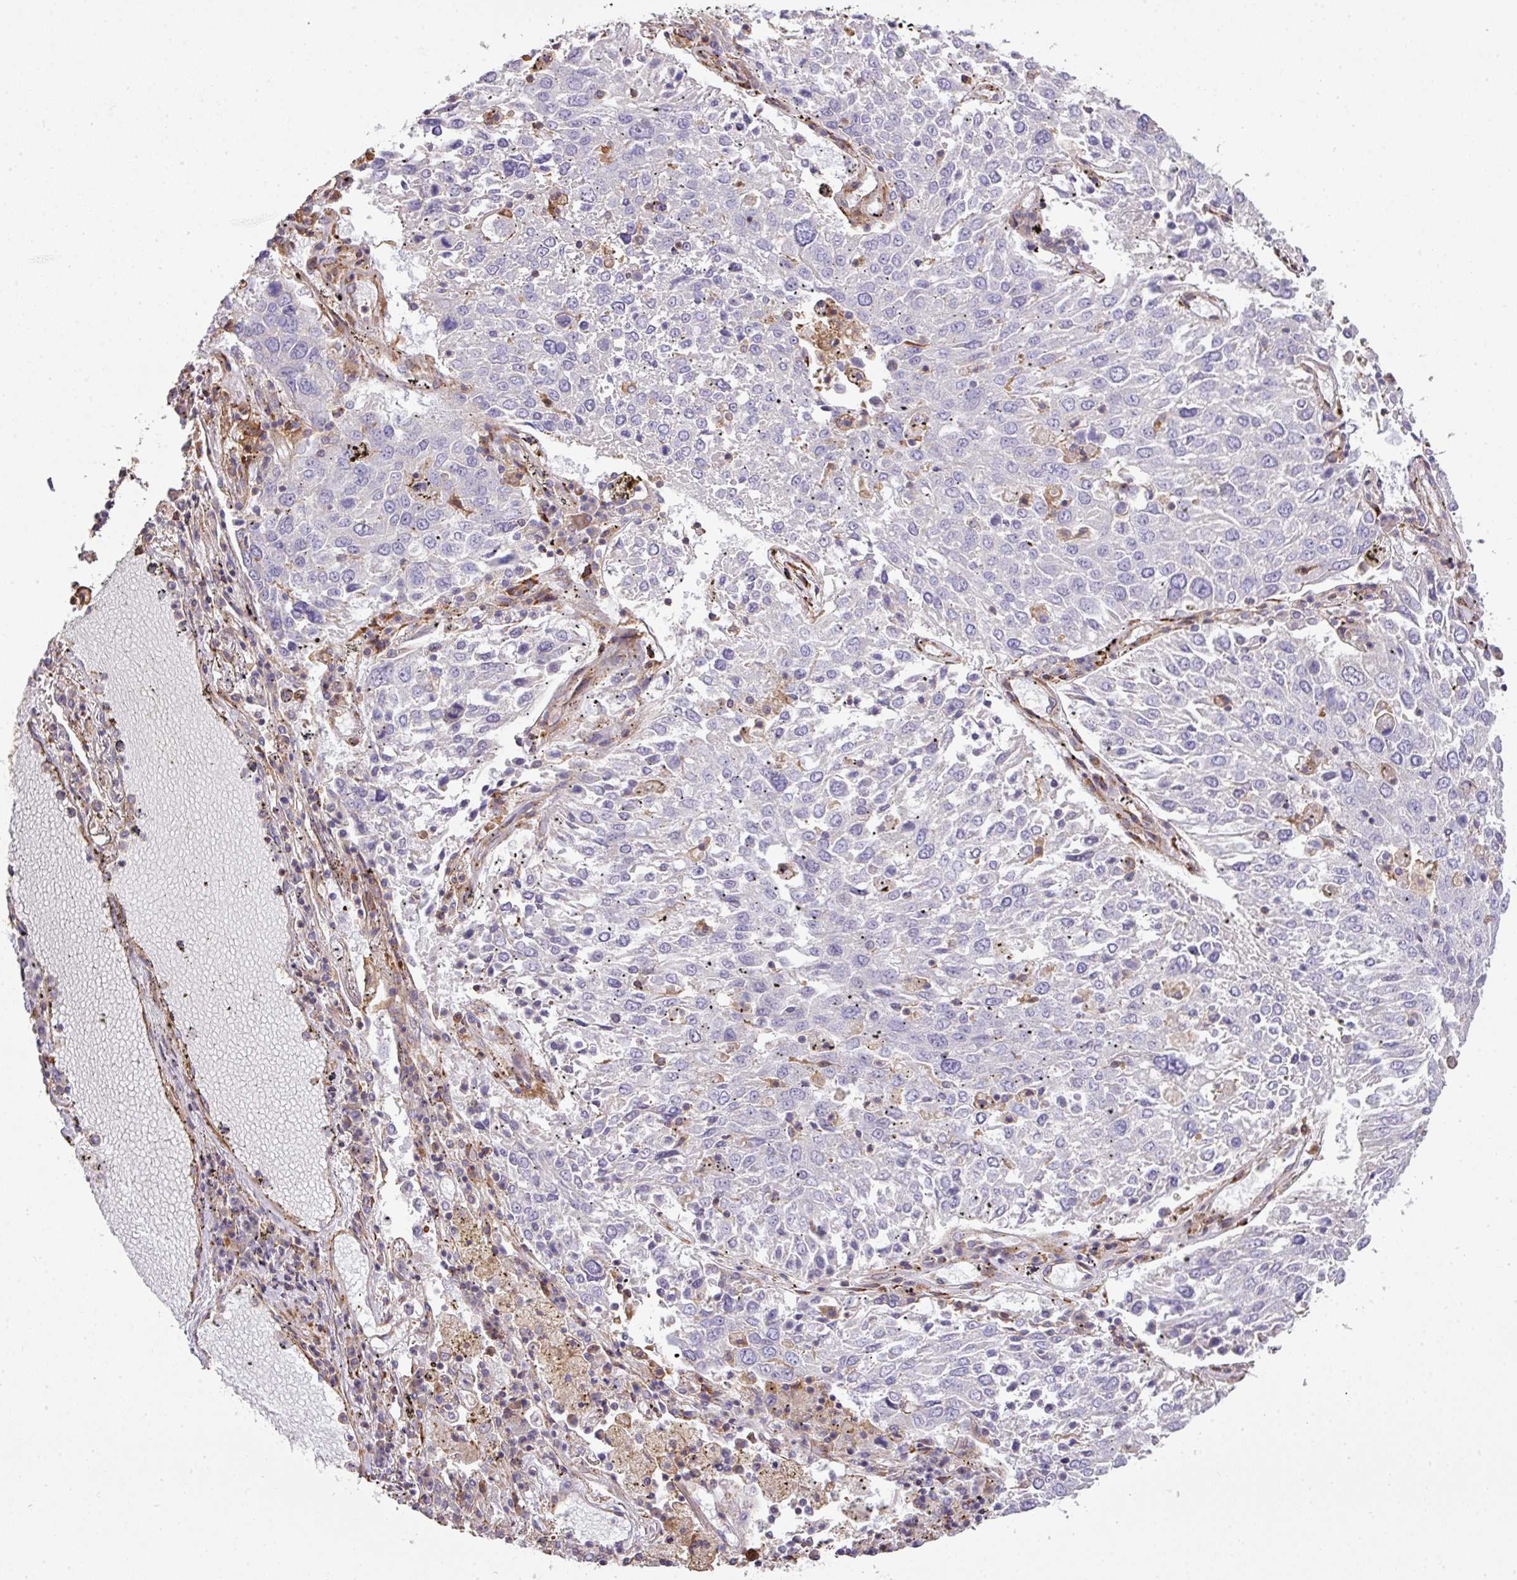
{"staining": {"intensity": "negative", "quantity": "none", "location": "none"}, "tissue": "lung cancer", "cell_type": "Tumor cells", "image_type": "cancer", "snomed": [{"axis": "morphology", "description": "Squamous cell carcinoma, NOS"}, {"axis": "topography", "description": "Lung"}], "caption": "An immunohistochemistry photomicrograph of squamous cell carcinoma (lung) is shown. There is no staining in tumor cells of squamous cell carcinoma (lung).", "gene": "LRRC41", "patient": {"sex": "male", "age": 65}}